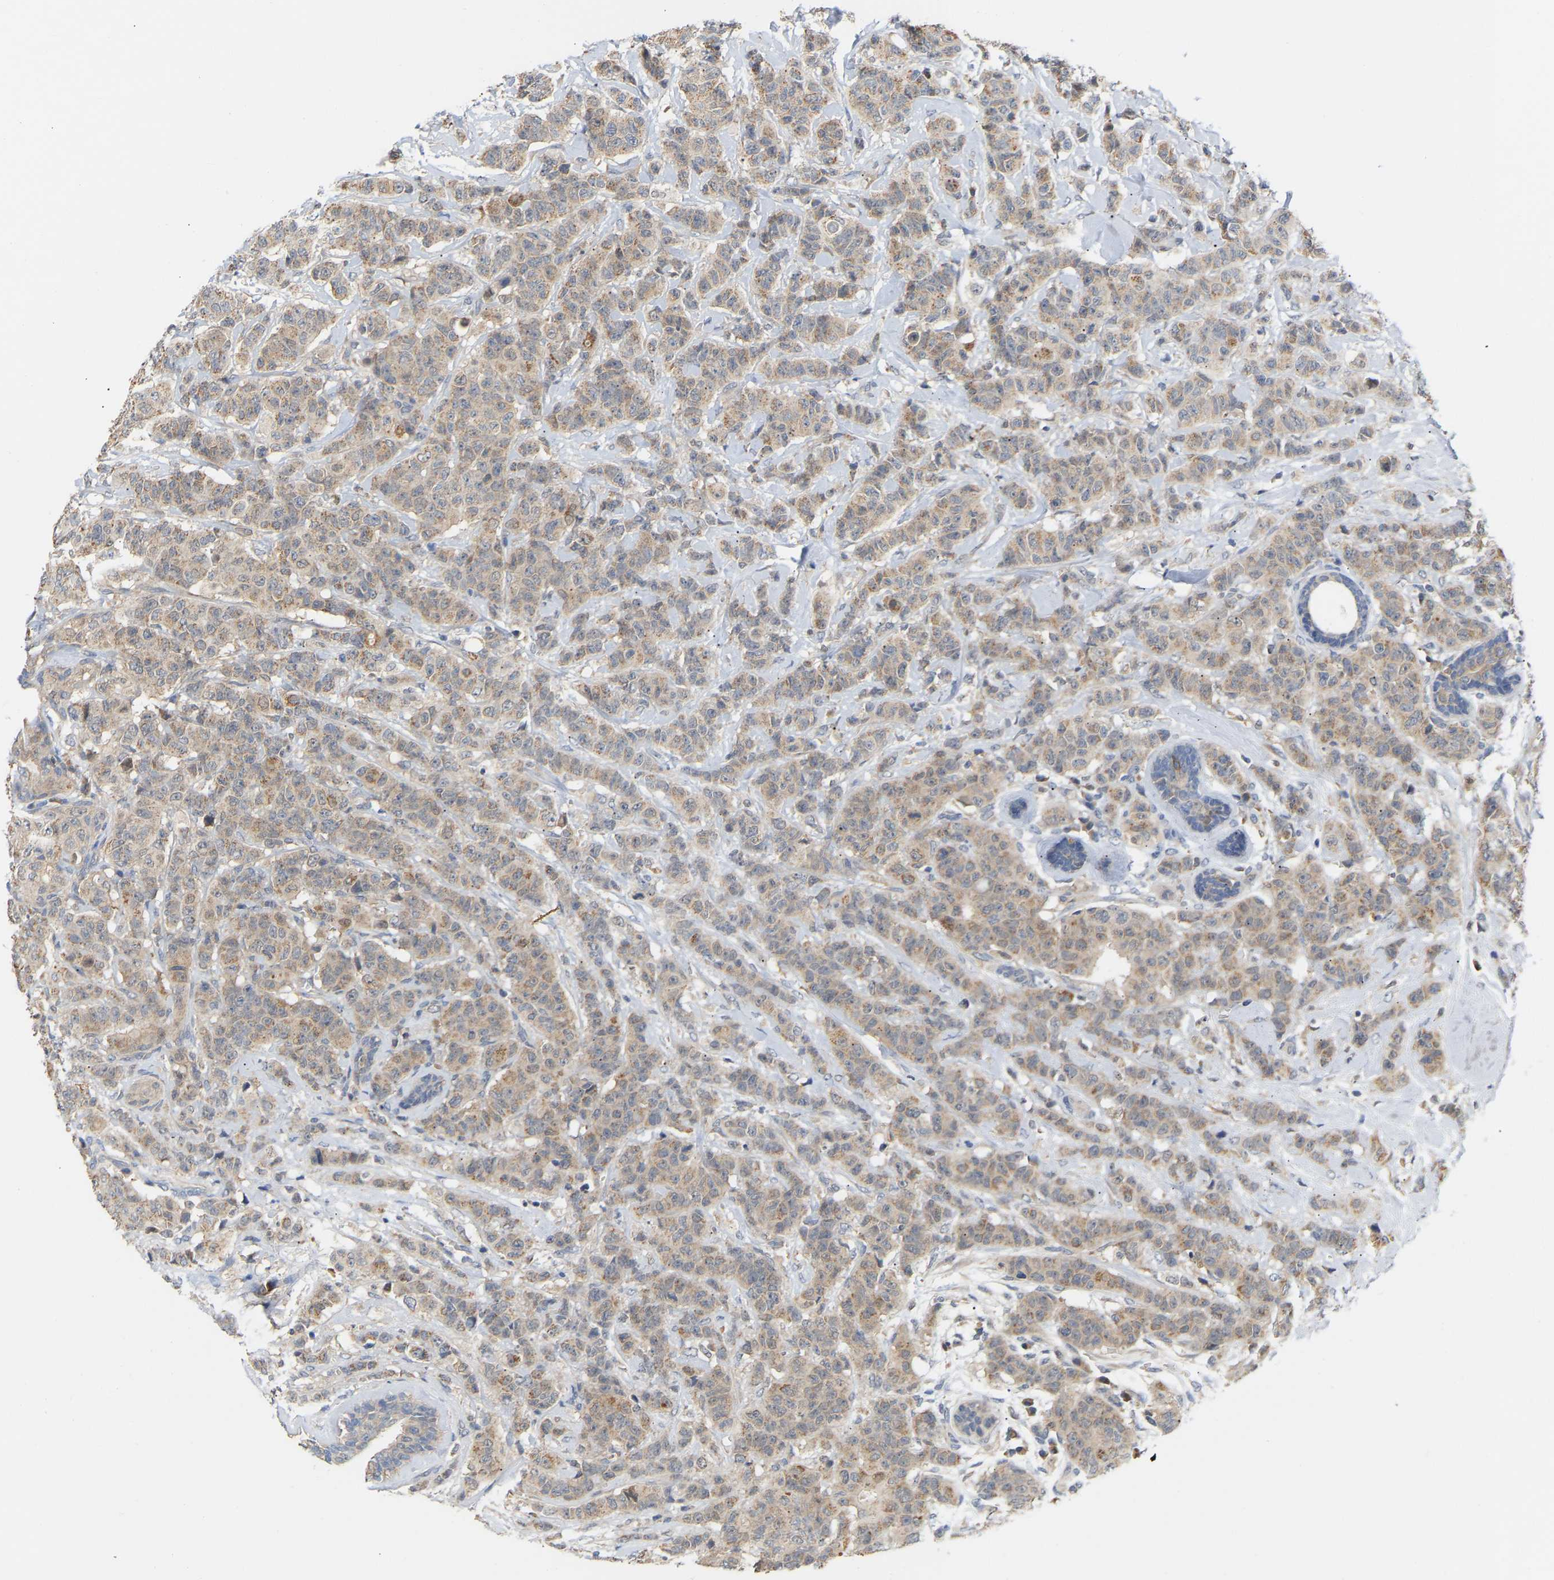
{"staining": {"intensity": "weak", "quantity": ">75%", "location": "cytoplasmic/membranous"}, "tissue": "breast cancer", "cell_type": "Tumor cells", "image_type": "cancer", "snomed": [{"axis": "morphology", "description": "Normal tissue, NOS"}, {"axis": "morphology", "description": "Duct carcinoma"}, {"axis": "topography", "description": "Breast"}], "caption": "The histopathology image exhibits staining of invasive ductal carcinoma (breast), revealing weak cytoplasmic/membranous protein staining (brown color) within tumor cells.", "gene": "TPMT", "patient": {"sex": "female", "age": 40}}